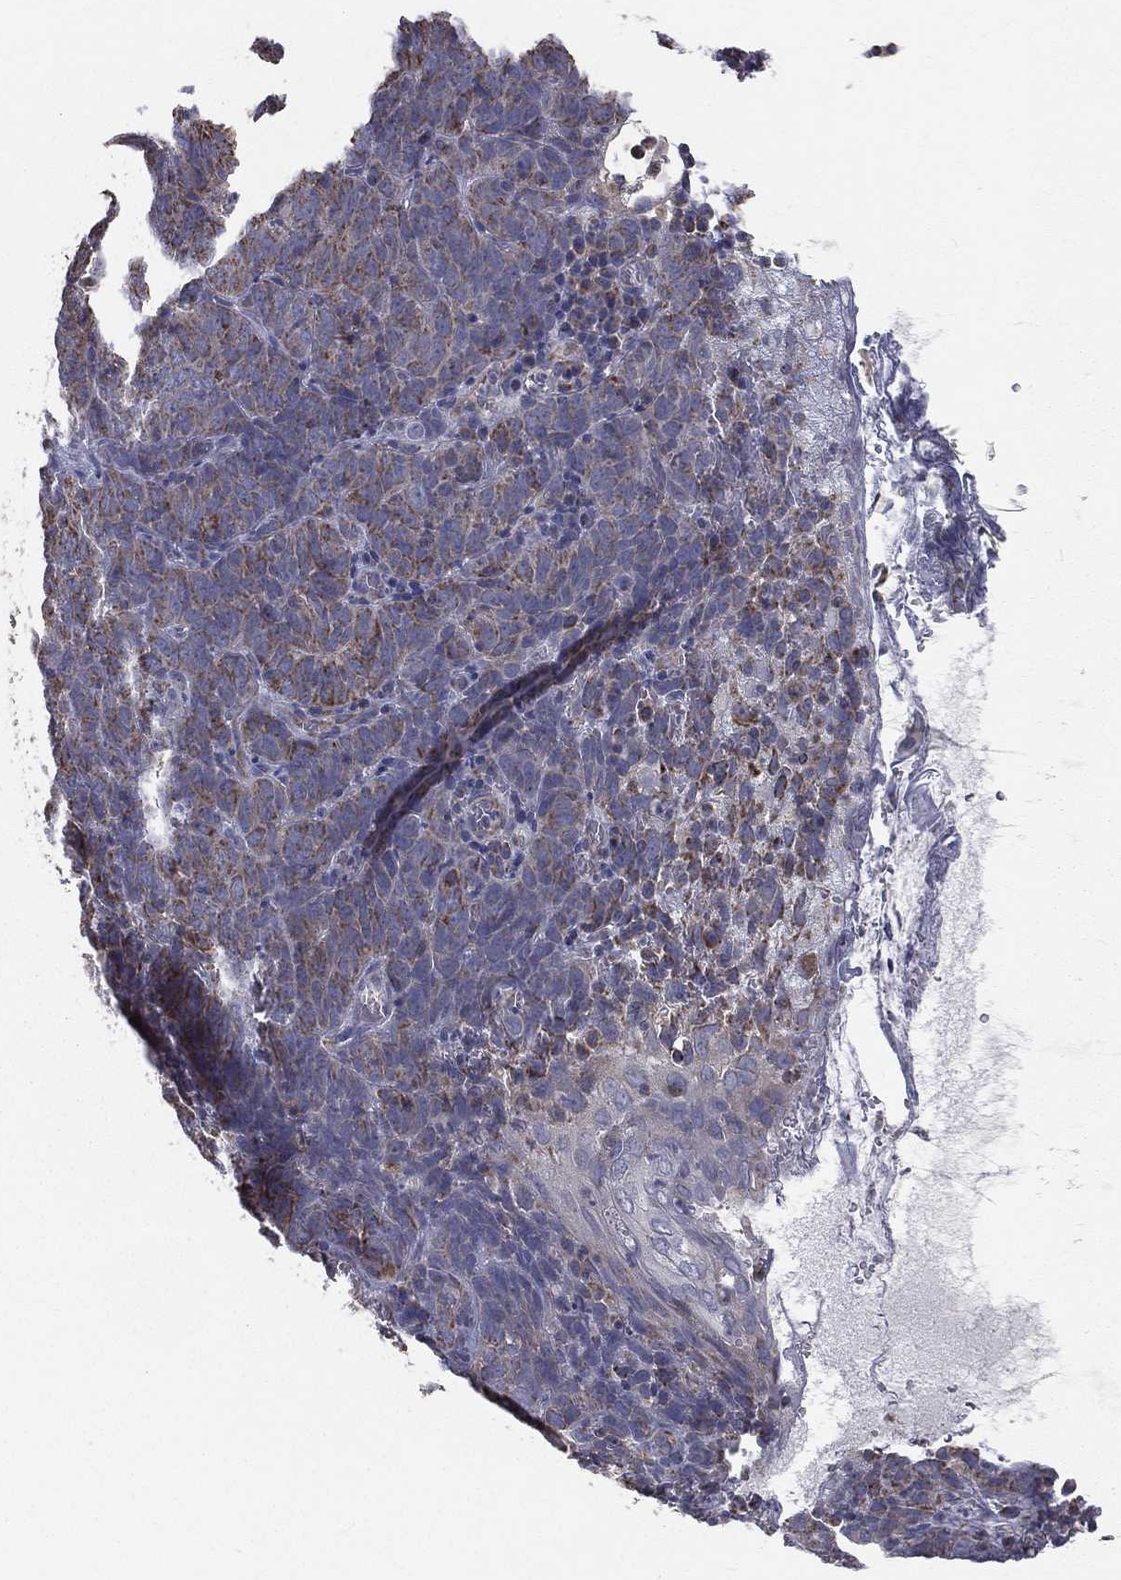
{"staining": {"intensity": "moderate", "quantity": "<25%", "location": "cytoplasmic/membranous"}, "tissue": "skin cancer", "cell_type": "Tumor cells", "image_type": "cancer", "snomed": [{"axis": "morphology", "description": "Squamous cell carcinoma, NOS"}, {"axis": "topography", "description": "Skin"}, {"axis": "topography", "description": "Anal"}], "caption": "Squamous cell carcinoma (skin) tissue displays moderate cytoplasmic/membranous expression in about <25% of tumor cells (brown staining indicates protein expression, while blue staining denotes nuclei).", "gene": "HADH", "patient": {"sex": "female", "age": 51}}